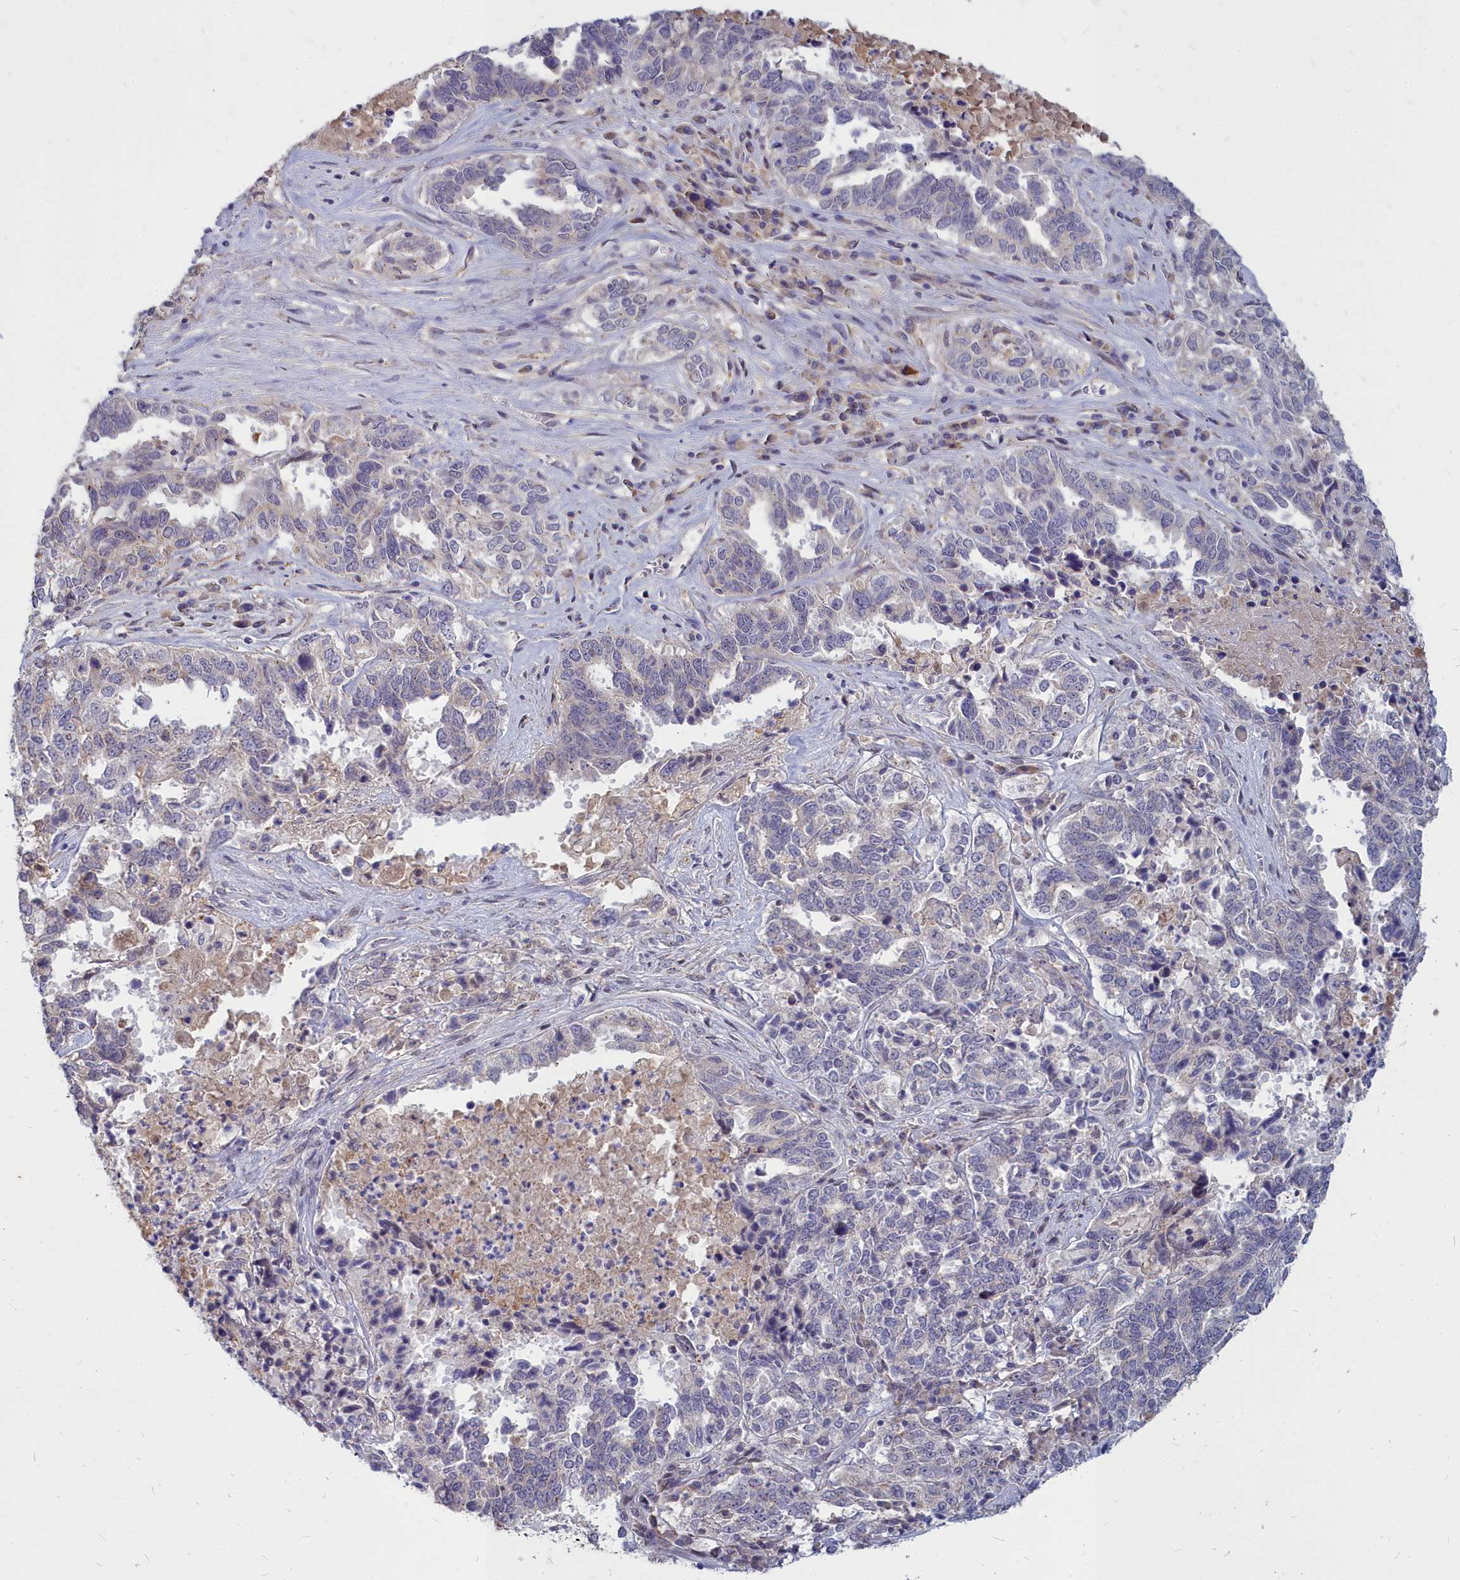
{"staining": {"intensity": "negative", "quantity": "none", "location": "none"}, "tissue": "ovarian cancer", "cell_type": "Tumor cells", "image_type": "cancer", "snomed": [{"axis": "morphology", "description": "Carcinoma, endometroid"}, {"axis": "topography", "description": "Ovary"}], "caption": "Tumor cells show no significant staining in ovarian endometroid carcinoma.", "gene": "NOXA1", "patient": {"sex": "female", "age": 62}}